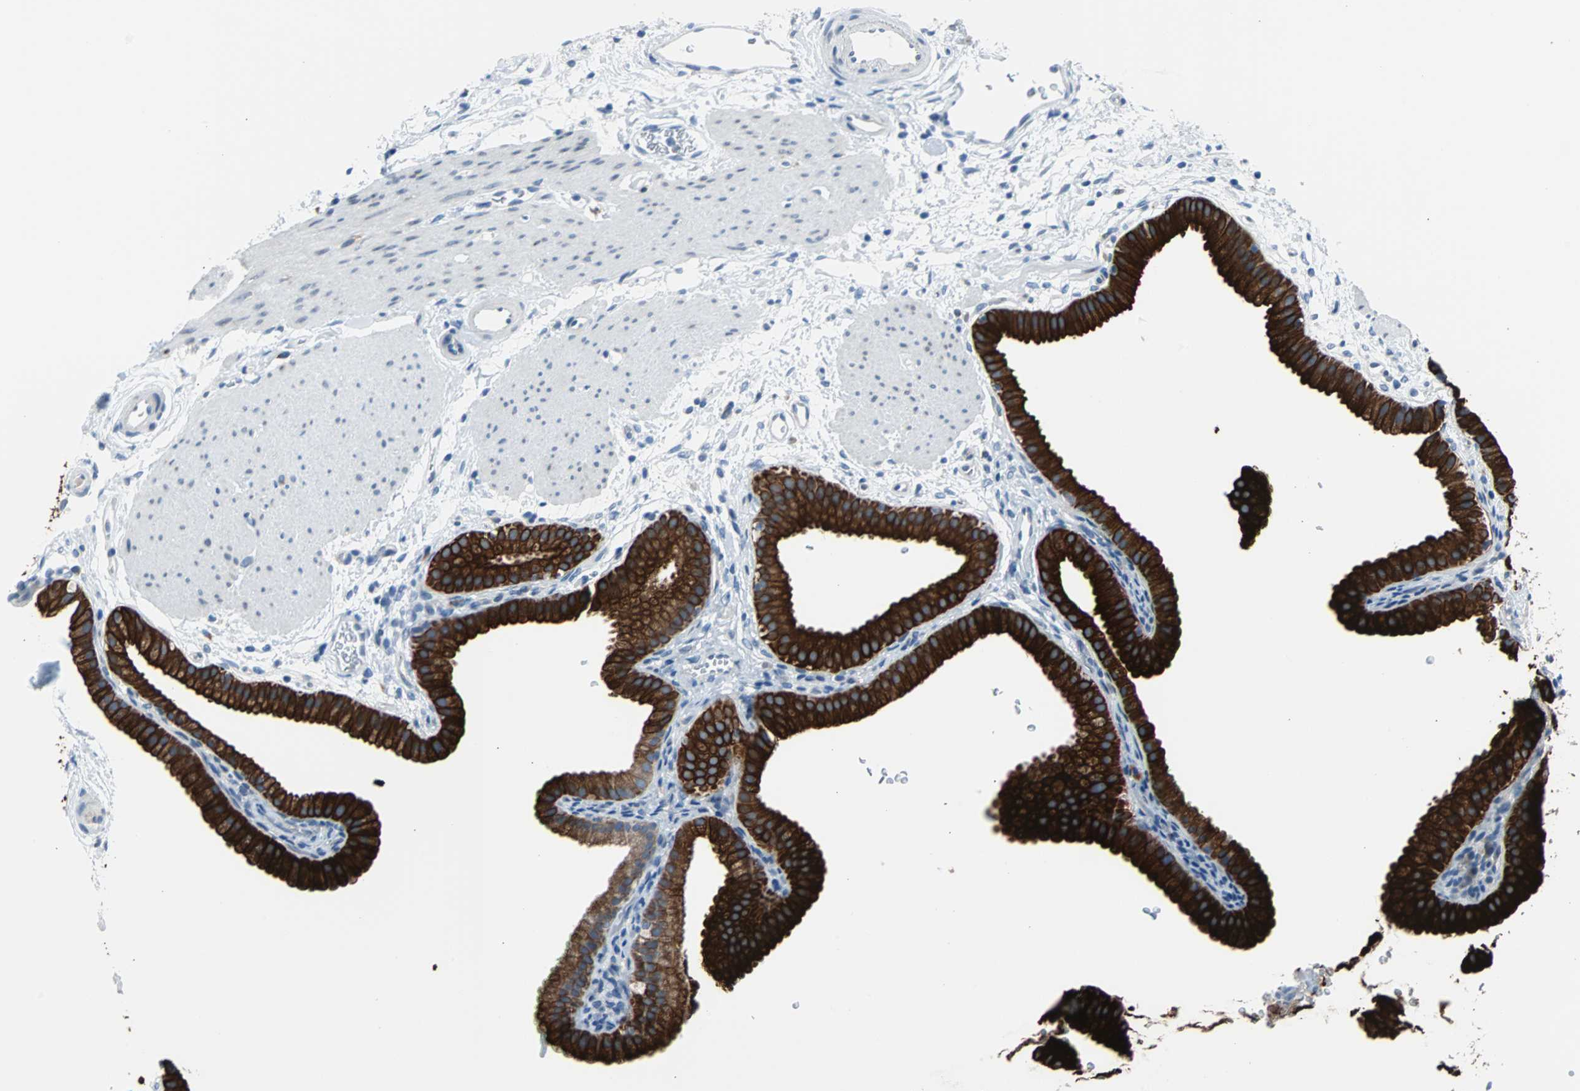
{"staining": {"intensity": "strong", "quantity": ">75%", "location": "cytoplasmic/membranous"}, "tissue": "gallbladder", "cell_type": "Glandular cells", "image_type": "normal", "snomed": [{"axis": "morphology", "description": "Normal tissue, NOS"}, {"axis": "topography", "description": "Gallbladder"}], "caption": "IHC staining of benign gallbladder, which demonstrates high levels of strong cytoplasmic/membranous staining in approximately >75% of glandular cells indicating strong cytoplasmic/membranous protein expression. The staining was performed using DAB (3,3'-diaminobenzidine) (brown) for protein detection and nuclei were counterstained in hematoxylin (blue).", "gene": "KRT7", "patient": {"sex": "female", "age": 64}}